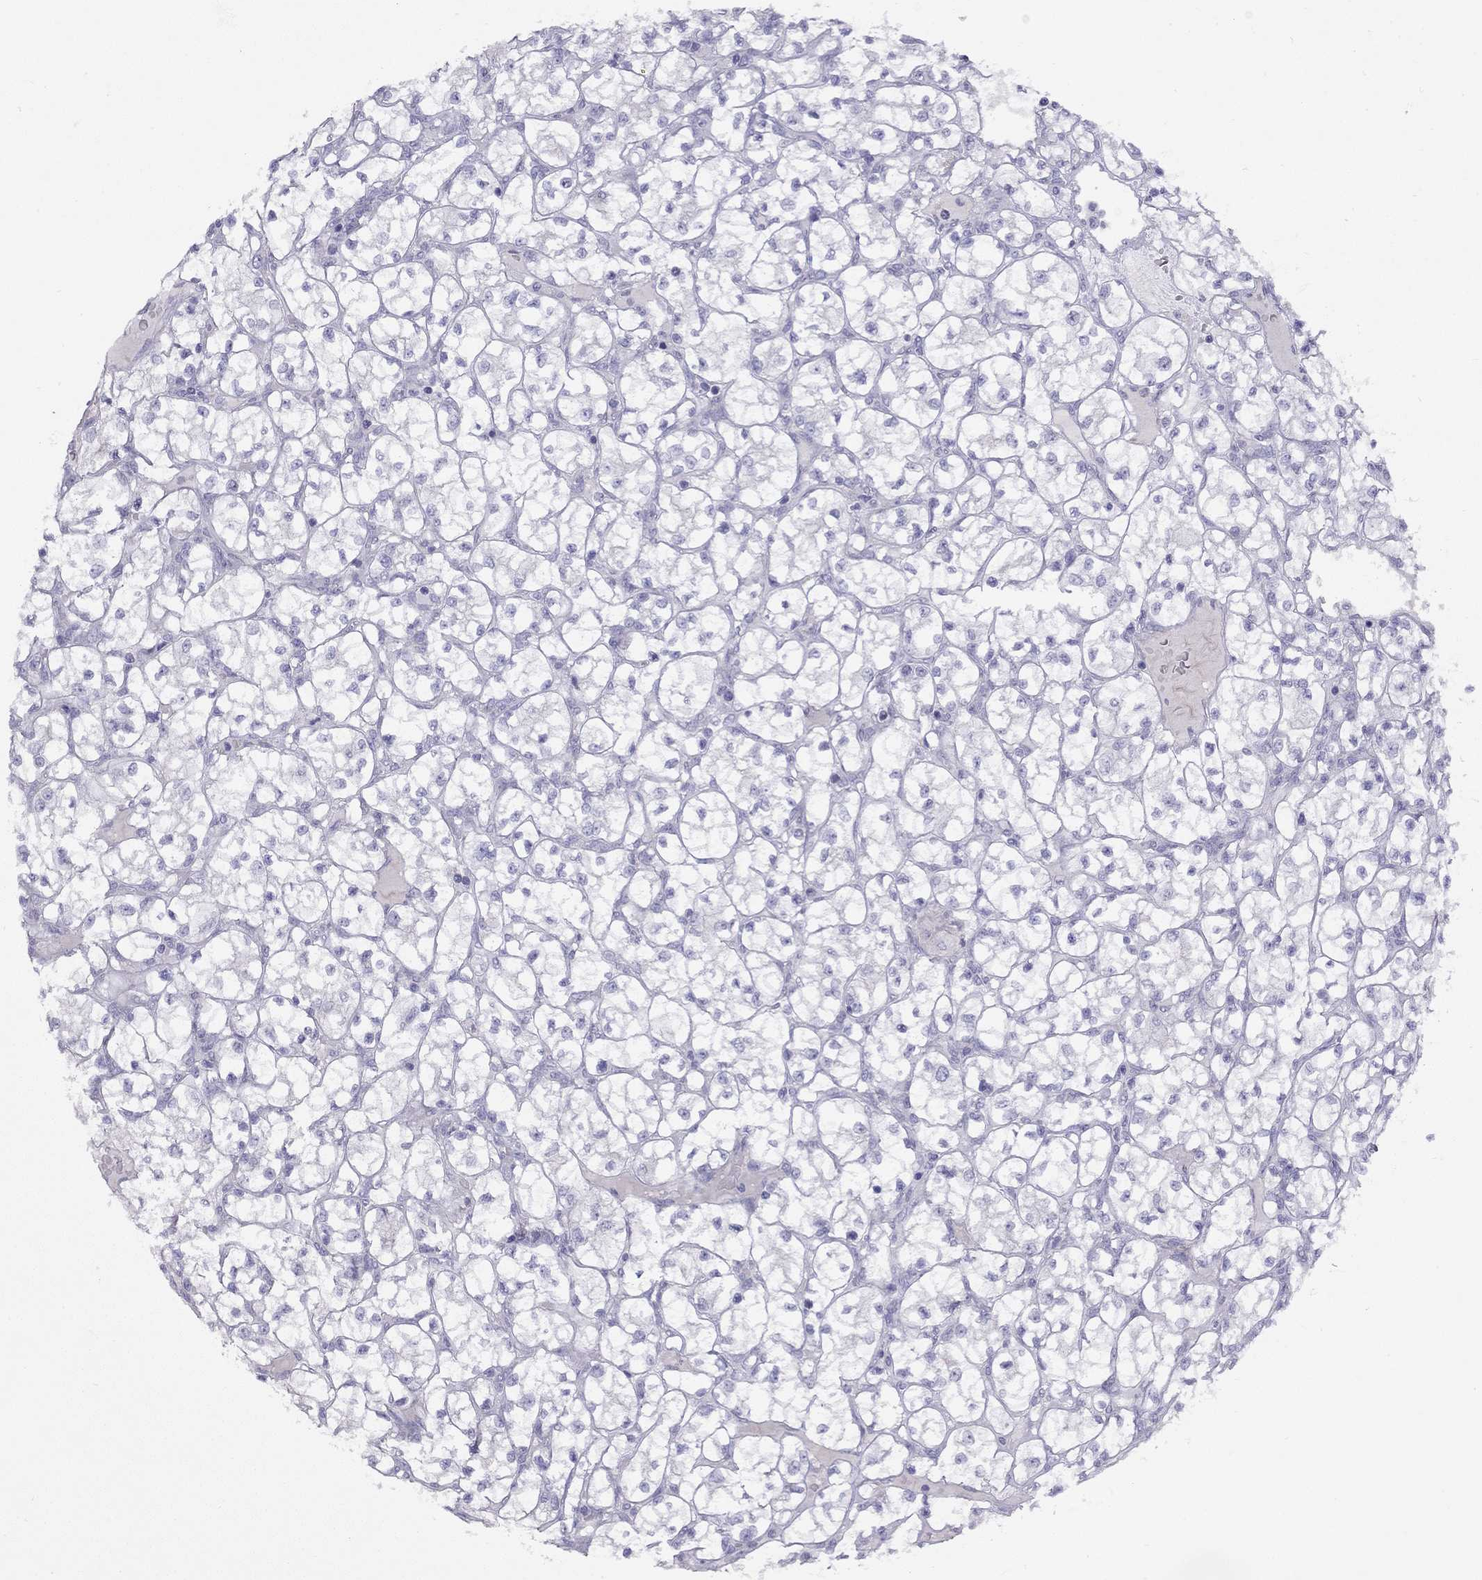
{"staining": {"intensity": "negative", "quantity": "none", "location": "none"}, "tissue": "renal cancer", "cell_type": "Tumor cells", "image_type": "cancer", "snomed": [{"axis": "morphology", "description": "Adenocarcinoma, NOS"}, {"axis": "topography", "description": "Kidney"}], "caption": "A high-resolution micrograph shows immunohistochemistry (IHC) staining of adenocarcinoma (renal), which demonstrates no significant expression in tumor cells.", "gene": "CPNE4", "patient": {"sex": "female", "age": 64}}